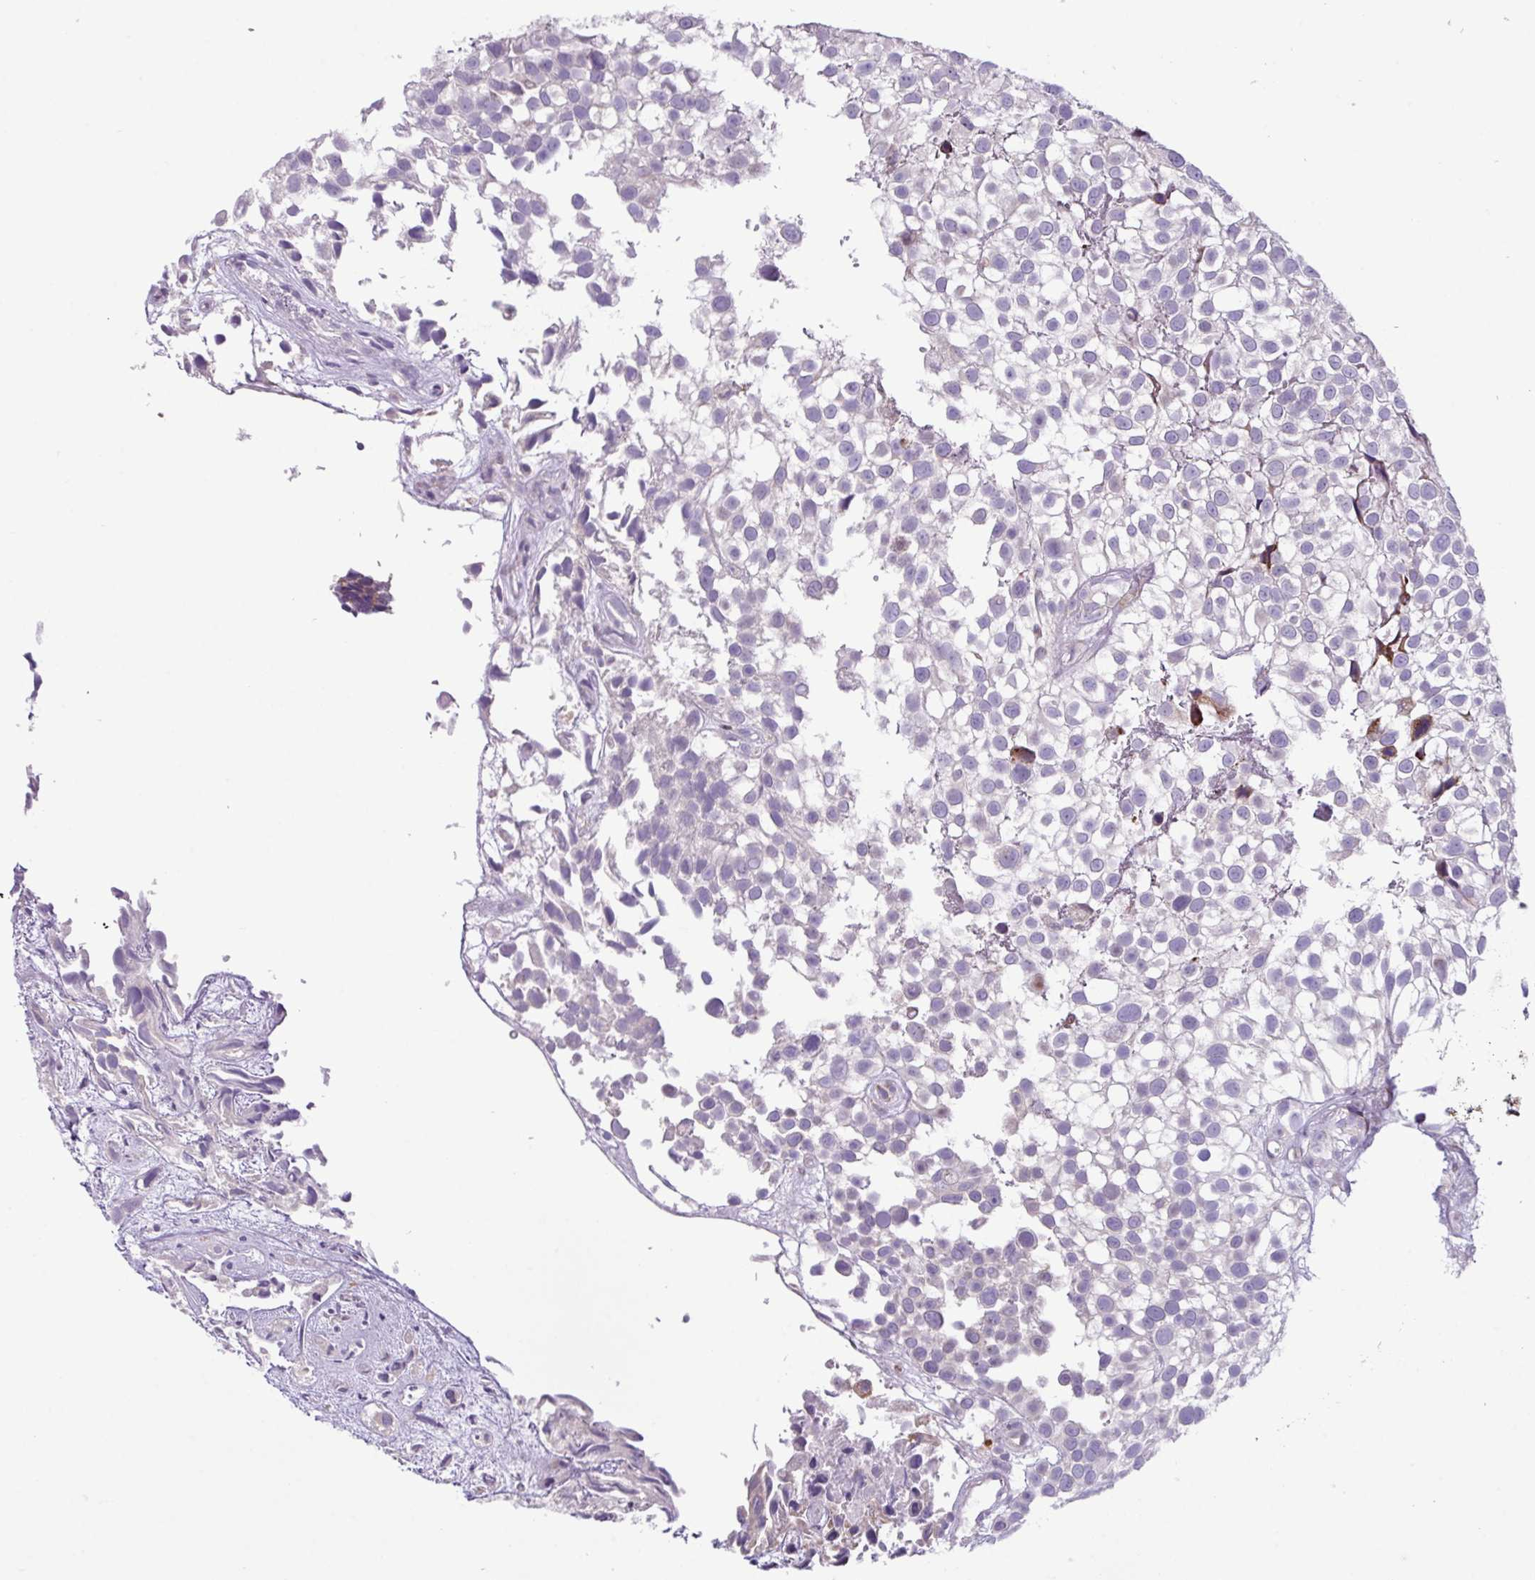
{"staining": {"intensity": "negative", "quantity": "none", "location": "none"}, "tissue": "urothelial cancer", "cell_type": "Tumor cells", "image_type": "cancer", "snomed": [{"axis": "morphology", "description": "Urothelial carcinoma, High grade"}, {"axis": "topography", "description": "Urinary bladder"}], "caption": "Tumor cells show no significant protein staining in urothelial cancer.", "gene": "RGS21", "patient": {"sex": "male", "age": 56}}